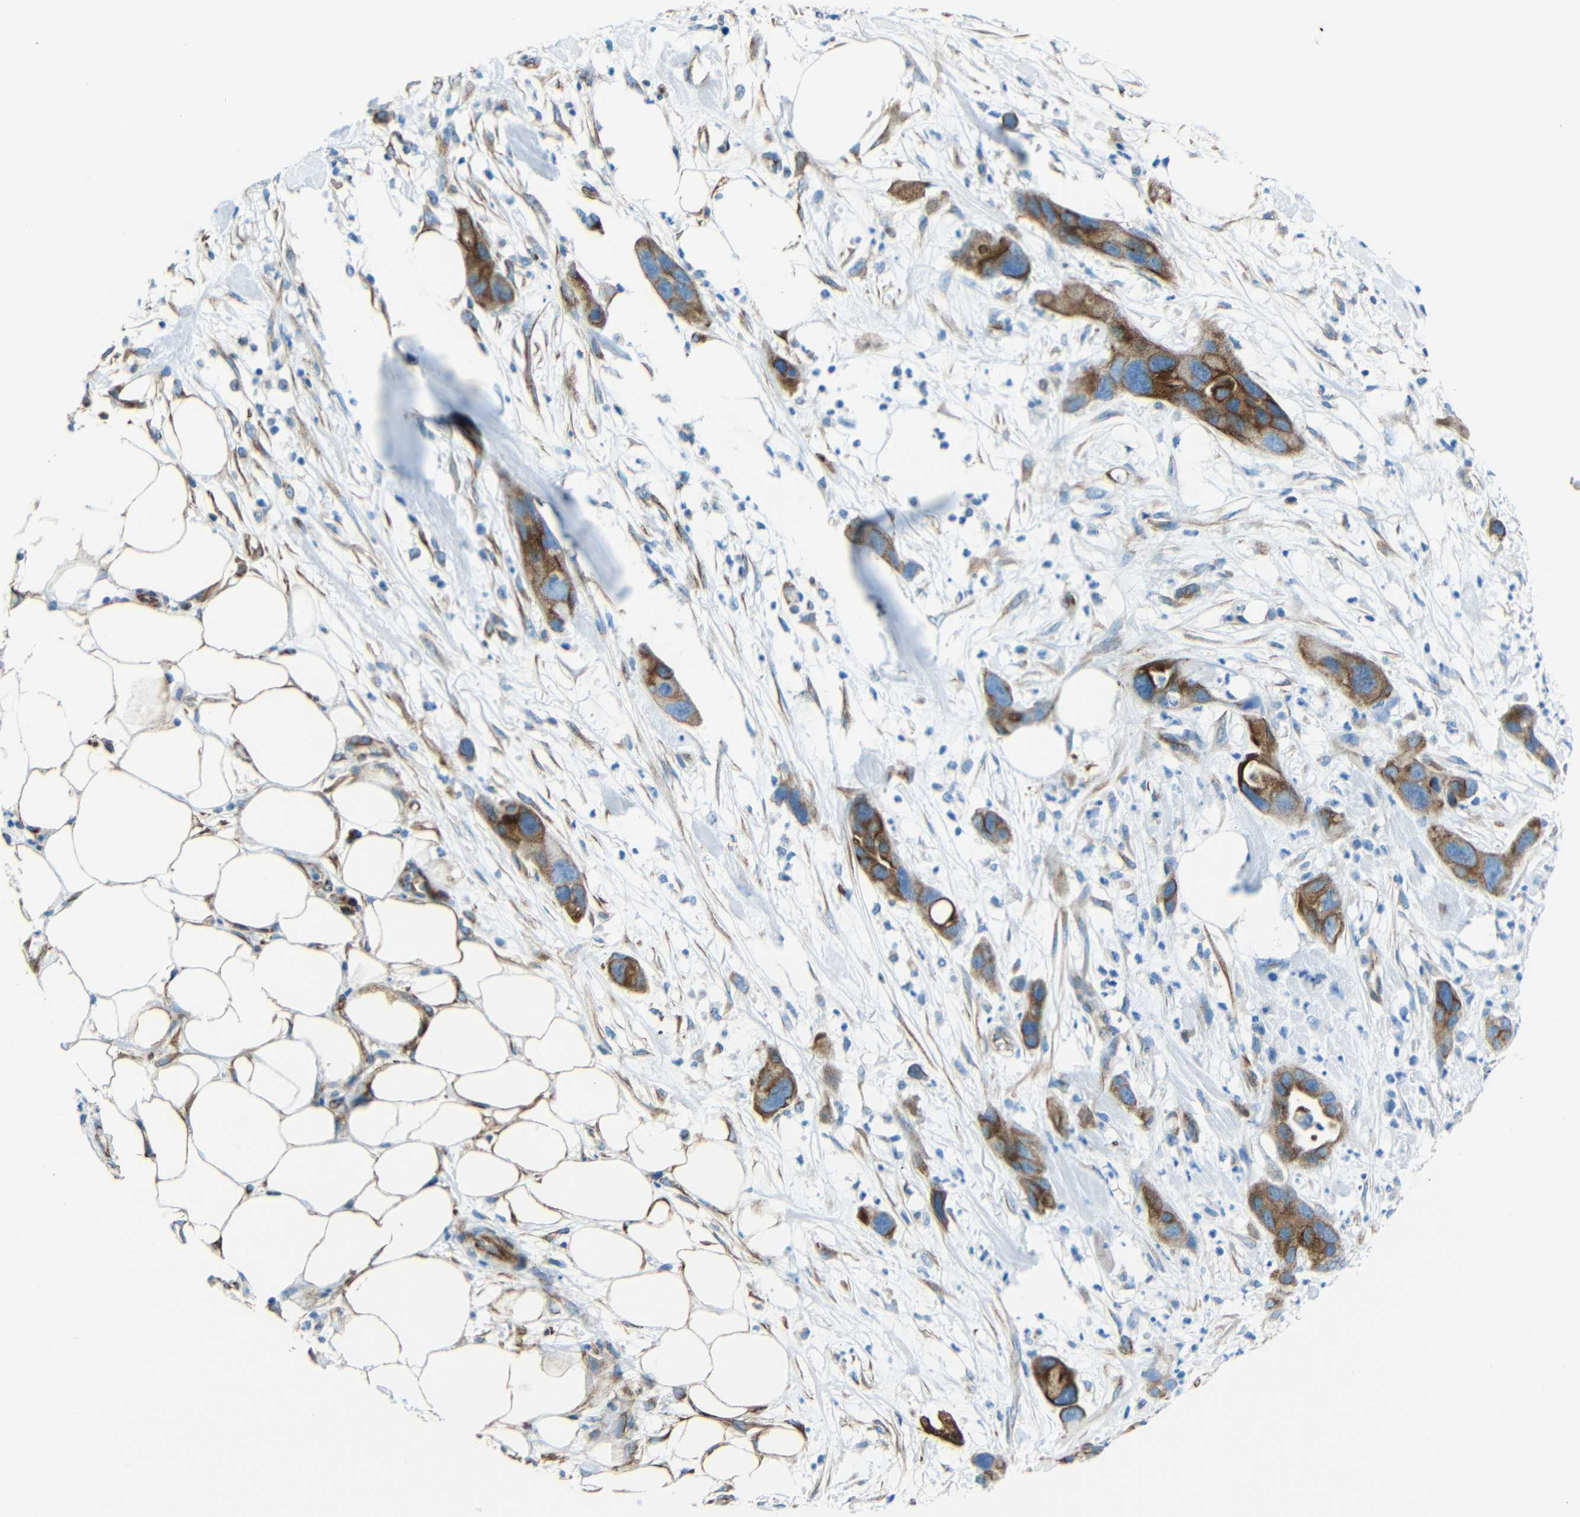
{"staining": {"intensity": "moderate", "quantity": ">75%", "location": "cytoplasmic/membranous"}, "tissue": "pancreatic cancer", "cell_type": "Tumor cells", "image_type": "cancer", "snomed": [{"axis": "morphology", "description": "Adenocarcinoma, NOS"}, {"axis": "topography", "description": "Pancreas"}], "caption": "Immunohistochemical staining of human adenocarcinoma (pancreatic) exhibits medium levels of moderate cytoplasmic/membranous protein expression in approximately >75% of tumor cells.", "gene": "TUBB4B", "patient": {"sex": "female", "age": 71}}